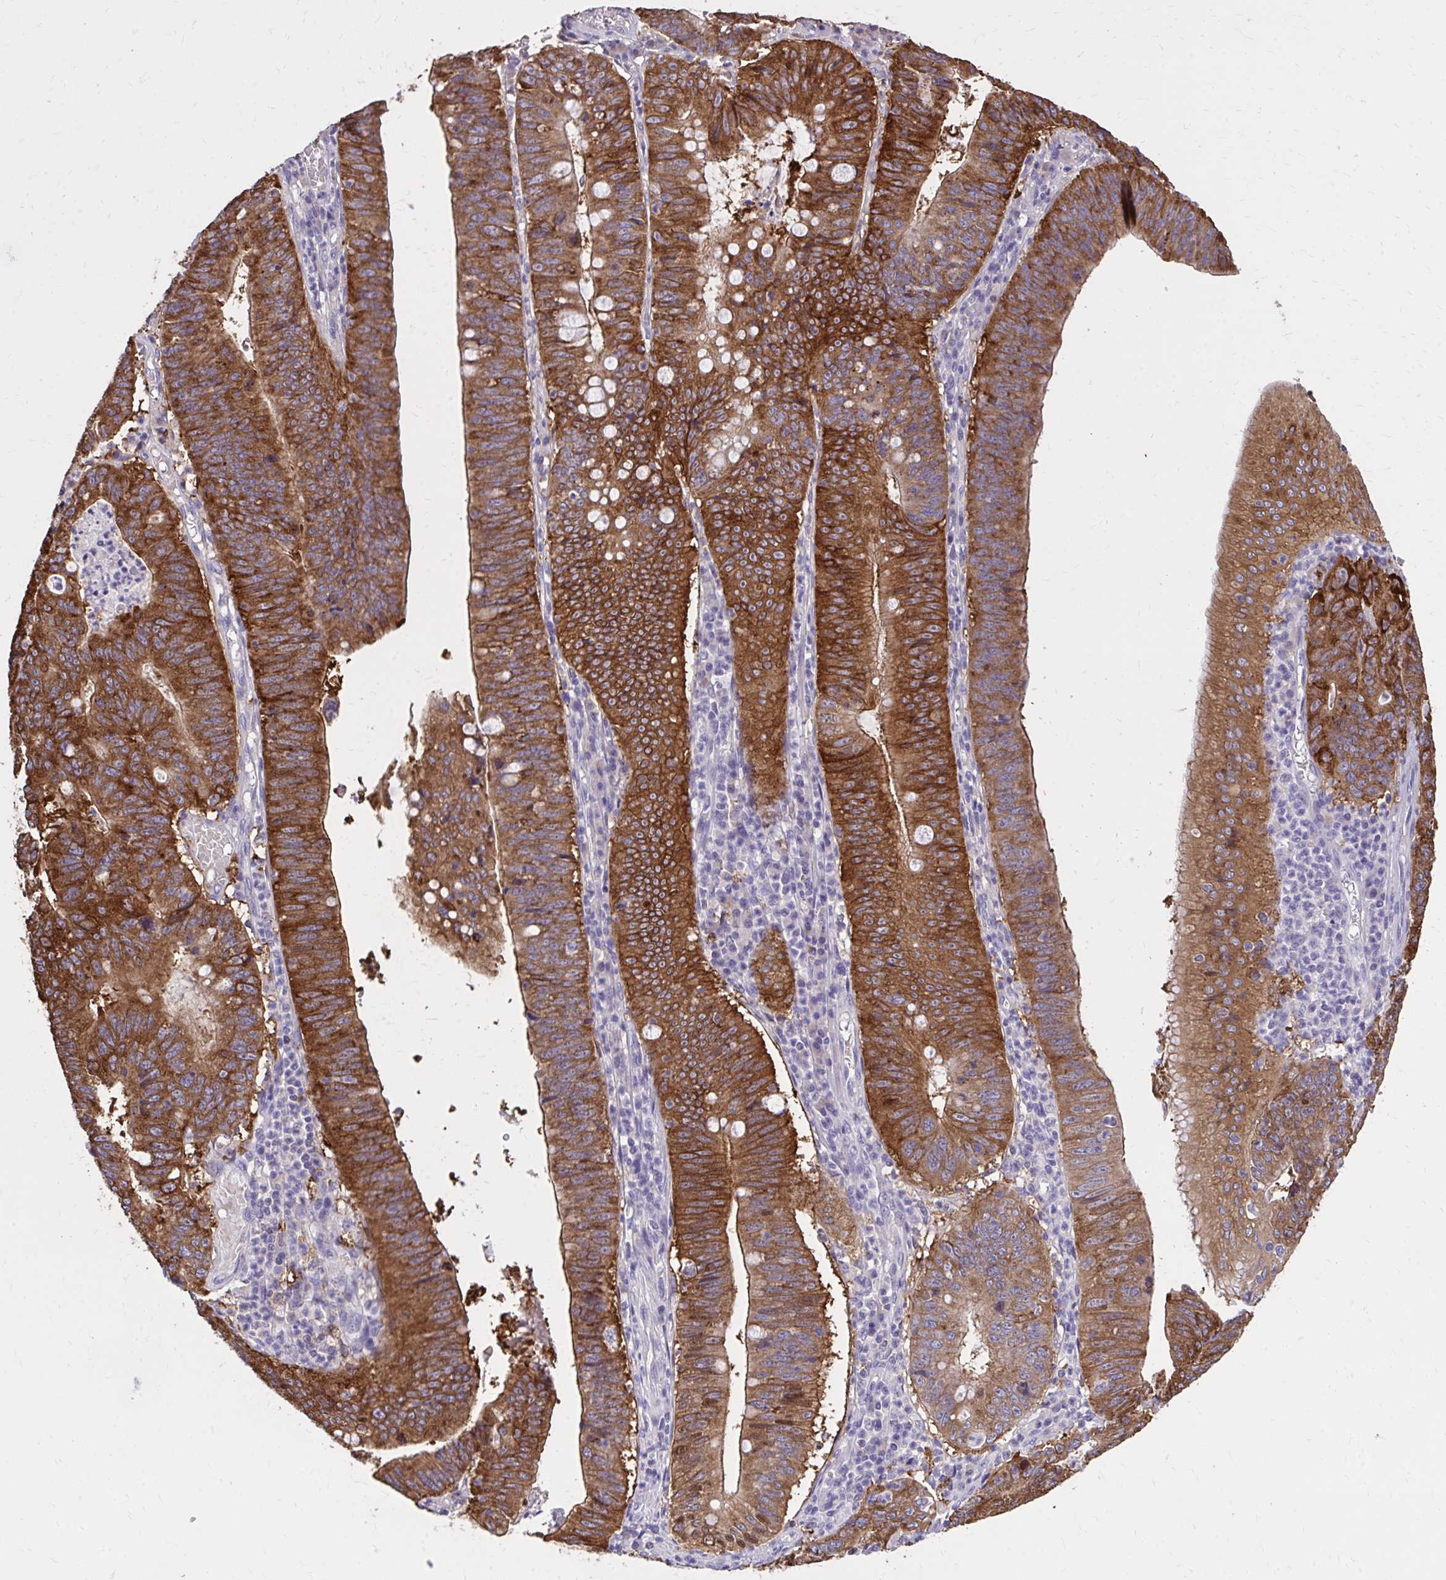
{"staining": {"intensity": "strong", "quantity": ">75%", "location": "cytoplasmic/membranous"}, "tissue": "stomach cancer", "cell_type": "Tumor cells", "image_type": "cancer", "snomed": [{"axis": "morphology", "description": "Adenocarcinoma, NOS"}, {"axis": "topography", "description": "Stomach"}], "caption": "Brown immunohistochemical staining in human stomach adenocarcinoma demonstrates strong cytoplasmic/membranous staining in about >75% of tumor cells.", "gene": "EPB41L1", "patient": {"sex": "male", "age": 59}}